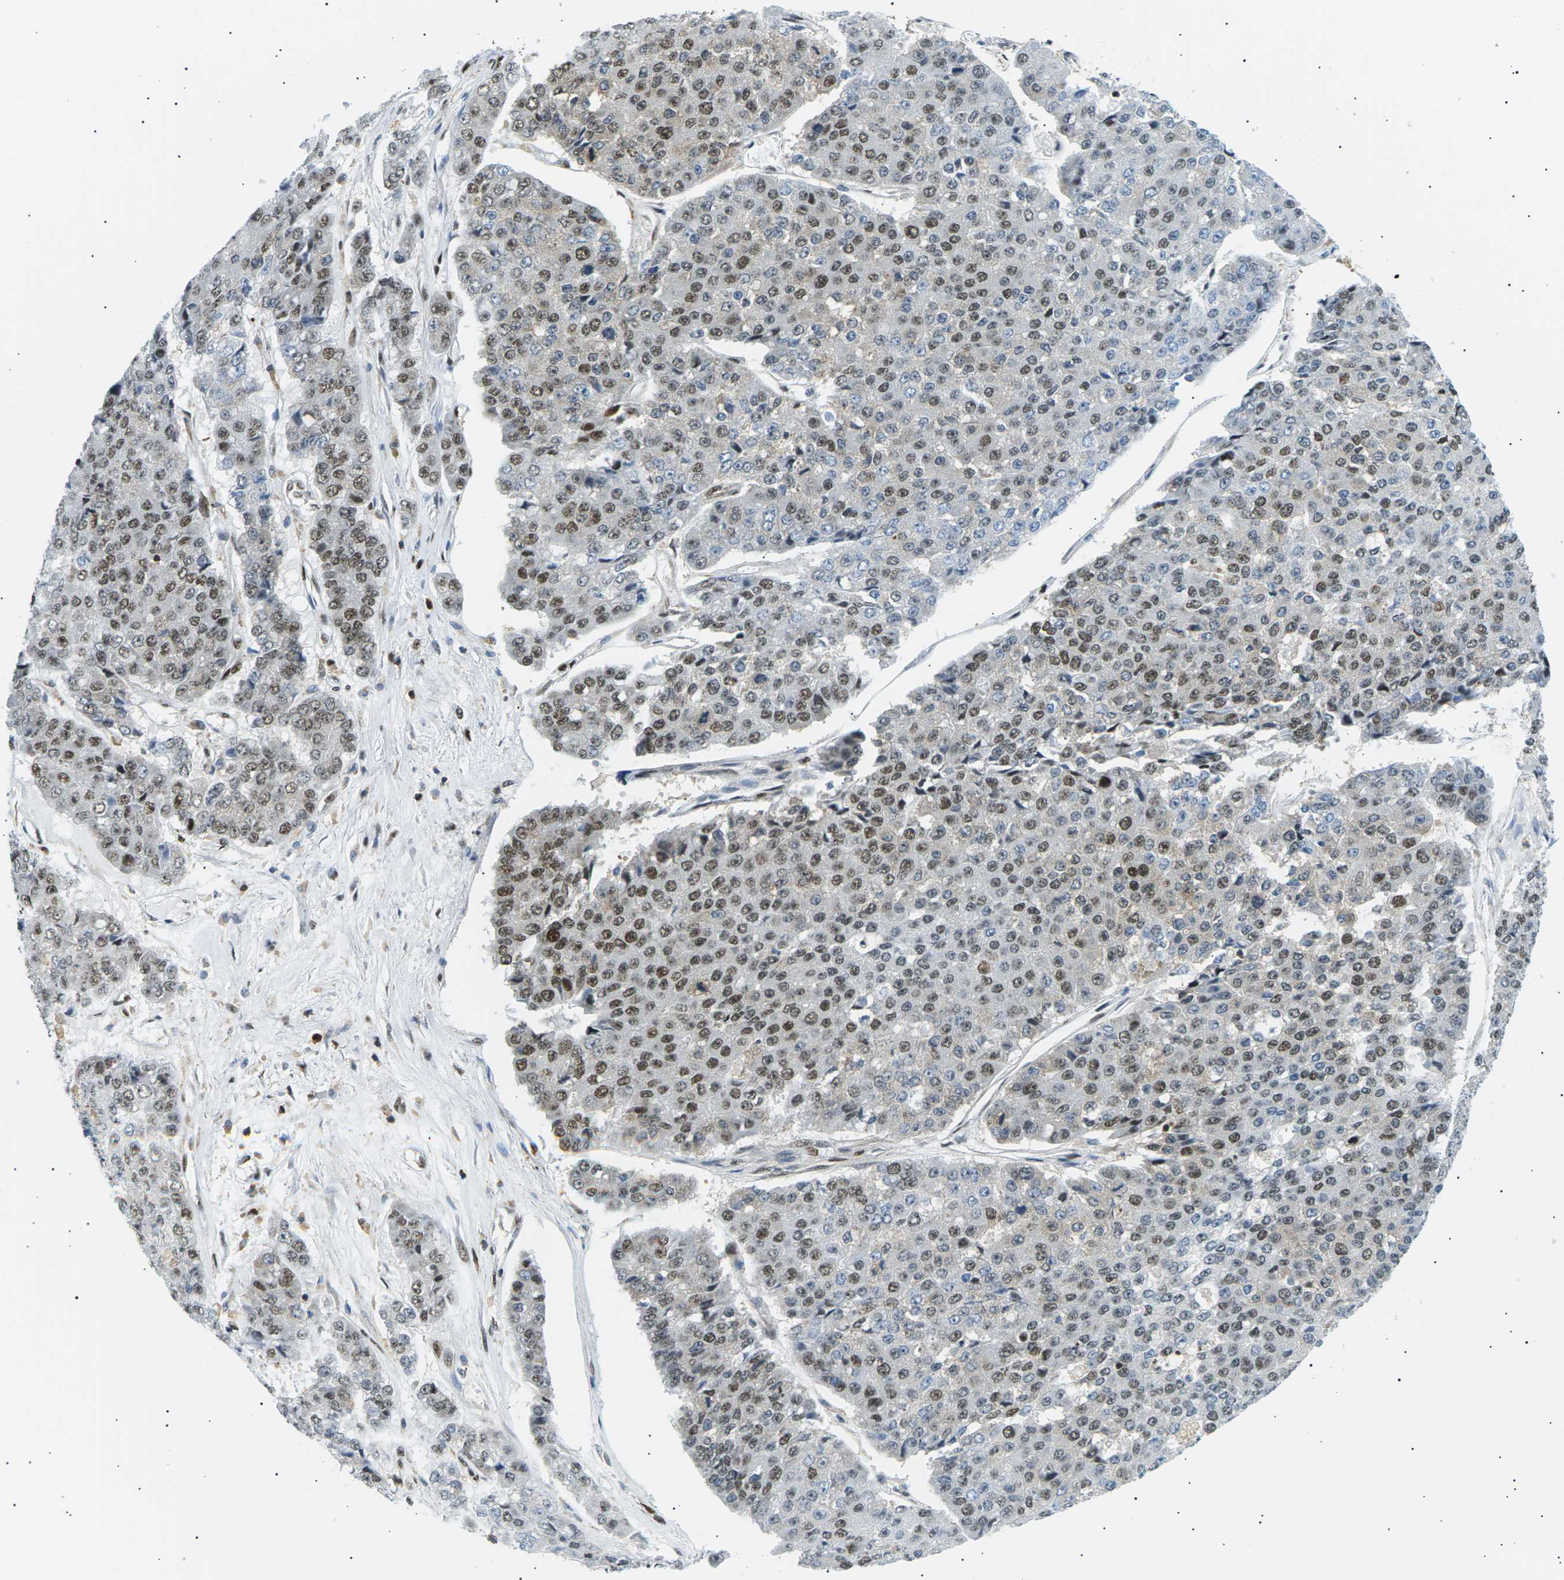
{"staining": {"intensity": "moderate", "quantity": "25%-75%", "location": "nuclear"}, "tissue": "pancreatic cancer", "cell_type": "Tumor cells", "image_type": "cancer", "snomed": [{"axis": "morphology", "description": "Adenocarcinoma, NOS"}, {"axis": "topography", "description": "Pancreas"}], "caption": "High-magnification brightfield microscopy of pancreatic adenocarcinoma stained with DAB (brown) and counterstained with hematoxylin (blue). tumor cells exhibit moderate nuclear positivity is identified in approximately25%-75% of cells.", "gene": "RPA2", "patient": {"sex": "male", "age": 50}}